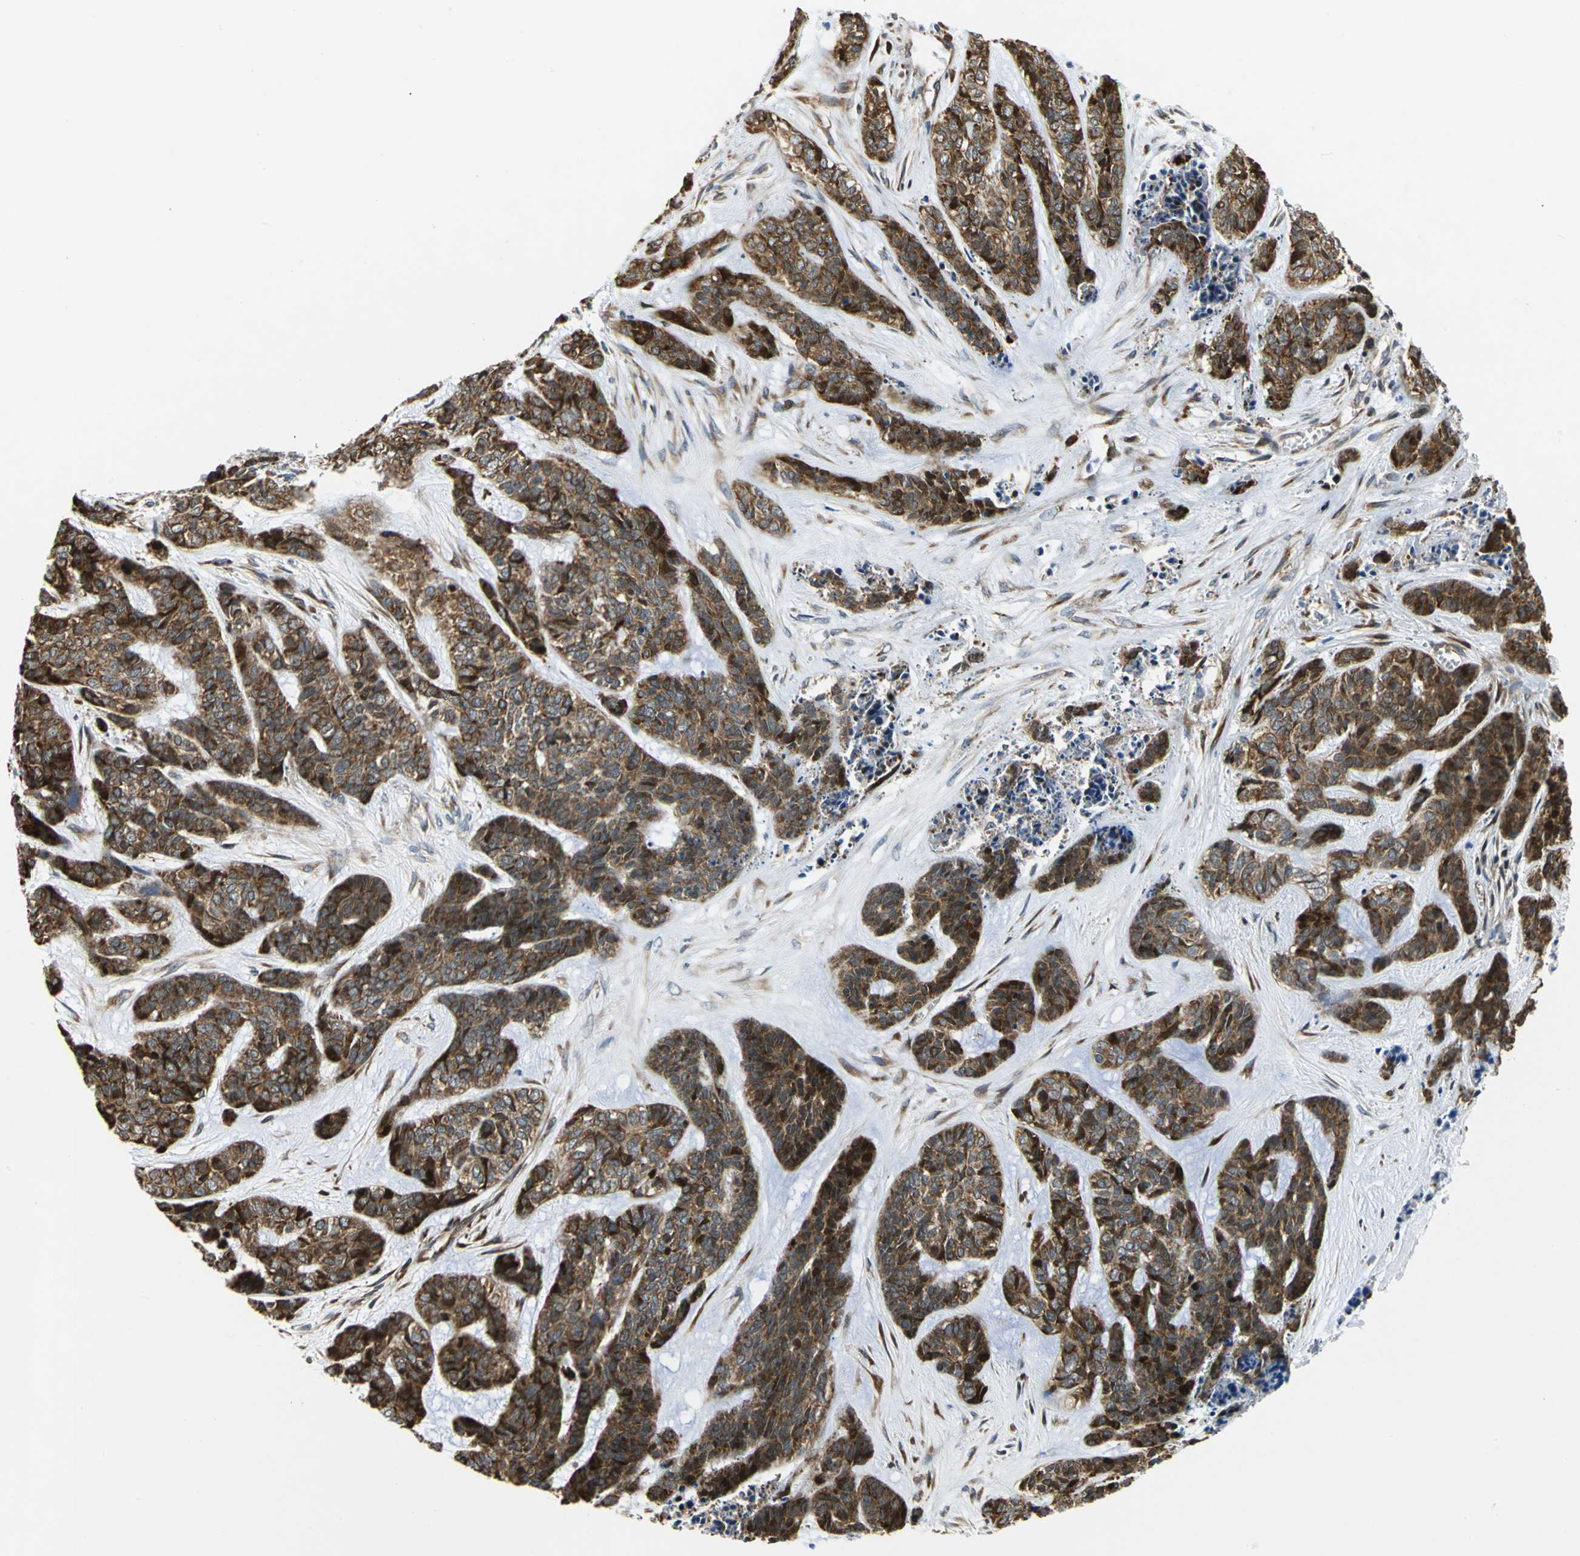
{"staining": {"intensity": "strong", "quantity": ">75%", "location": "cytoplasmic/membranous"}, "tissue": "skin cancer", "cell_type": "Tumor cells", "image_type": "cancer", "snomed": [{"axis": "morphology", "description": "Basal cell carcinoma"}, {"axis": "topography", "description": "Skin"}], "caption": "The histopathology image exhibits immunohistochemical staining of skin cancer. There is strong cytoplasmic/membranous expression is present in approximately >75% of tumor cells. Ihc stains the protein of interest in brown and the nuclei are stained blue.", "gene": "YBX1", "patient": {"sex": "female", "age": 64}}